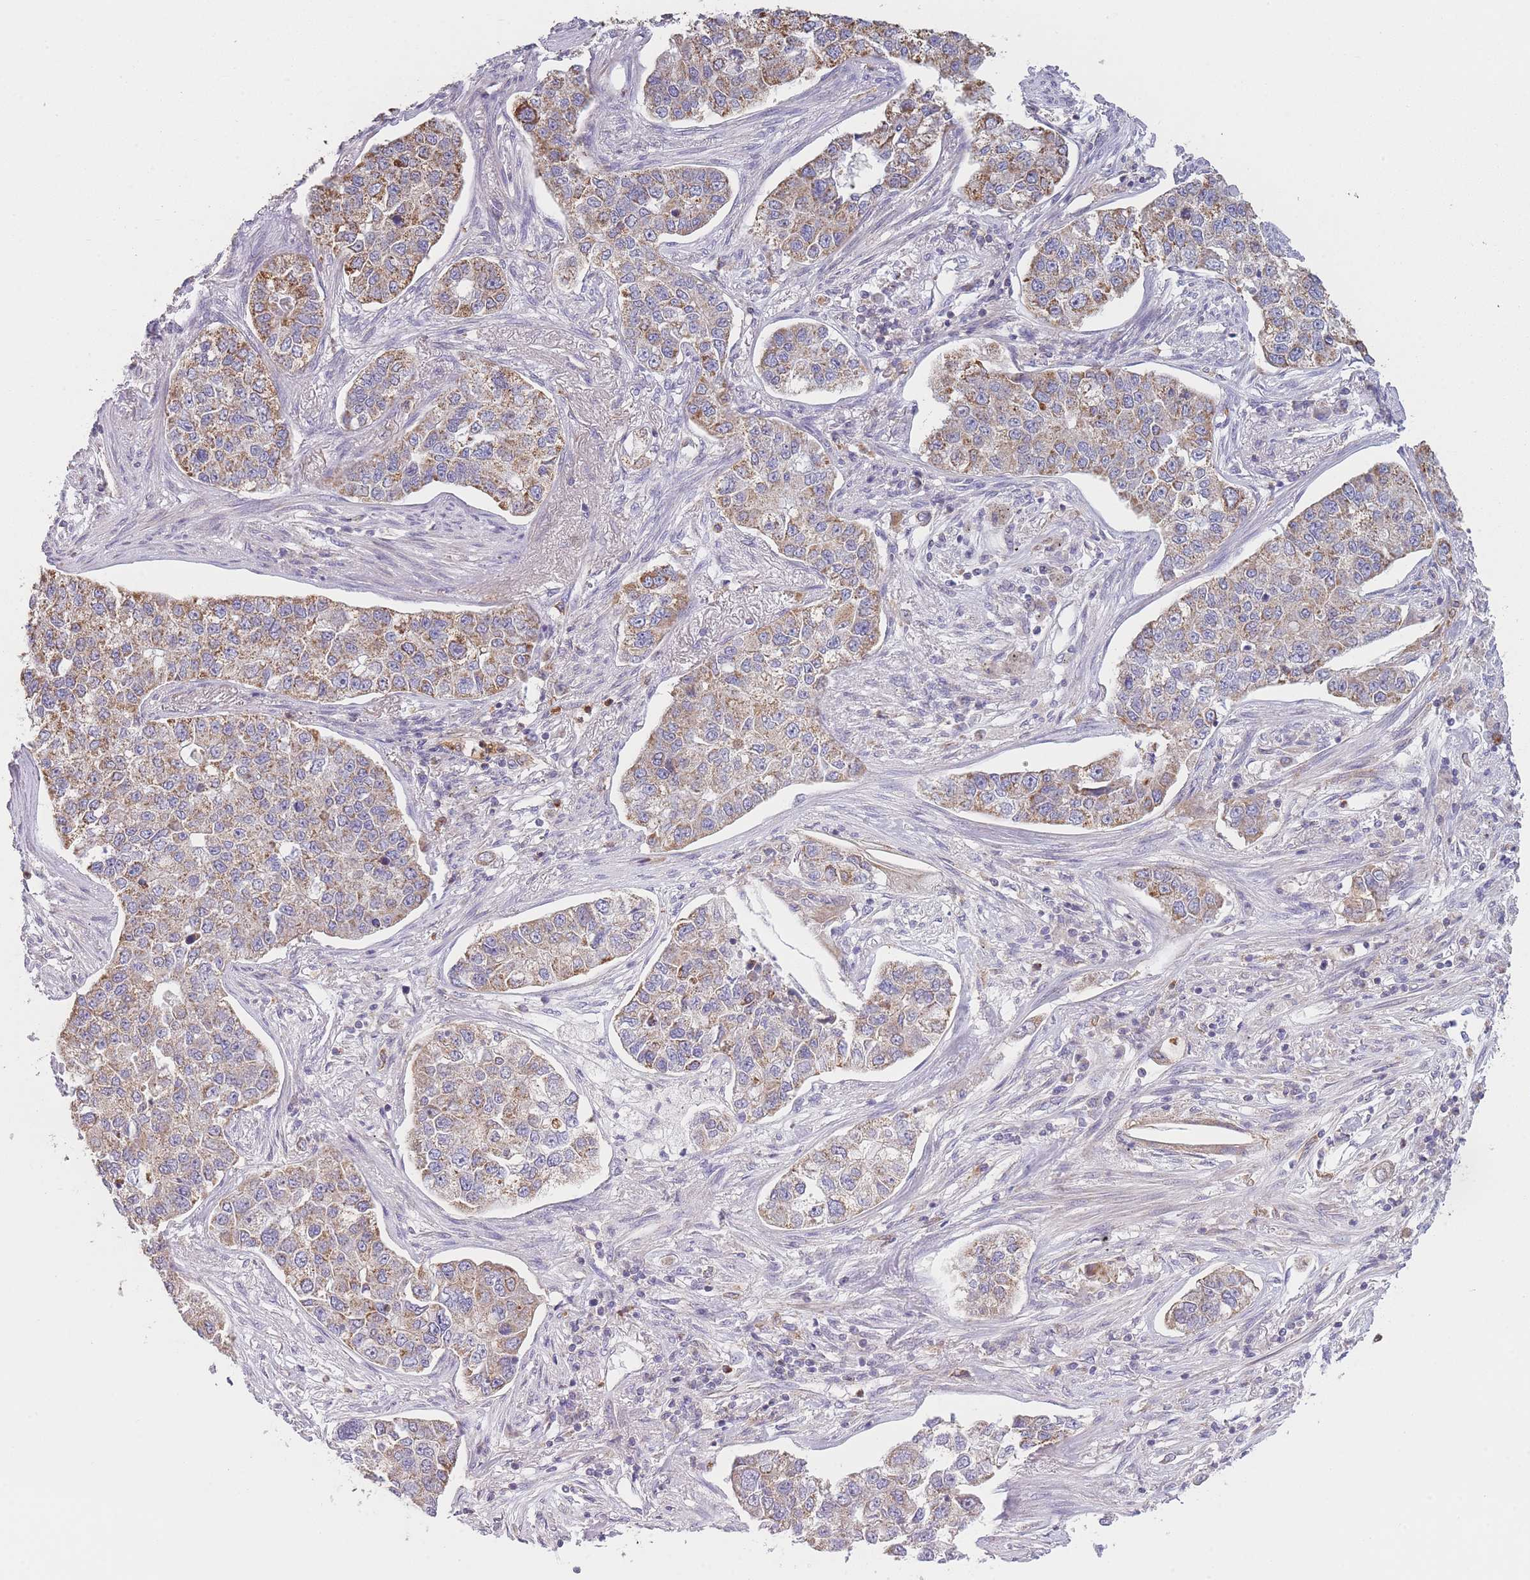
{"staining": {"intensity": "moderate", "quantity": "25%-75%", "location": "cytoplasmic/membranous"}, "tissue": "lung cancer", "cell_type": "Tumor cells", "image_type": "cancer", "snomed": [{"axis": "morphology", "description": "Adenocarcinoma, NOS"}, {"axis": "topography", "description": "Lung"}], "caption": "This image reveals lung adenocarcinoma stained with IHC to label a protein in brown. The cytoplasmic/membranous of tumor cells show moderate positivity for the protein. Nuclei are counter-stained blue.", "gene": "PRAM1", "patient": {"sex": "male", "age": 49}}